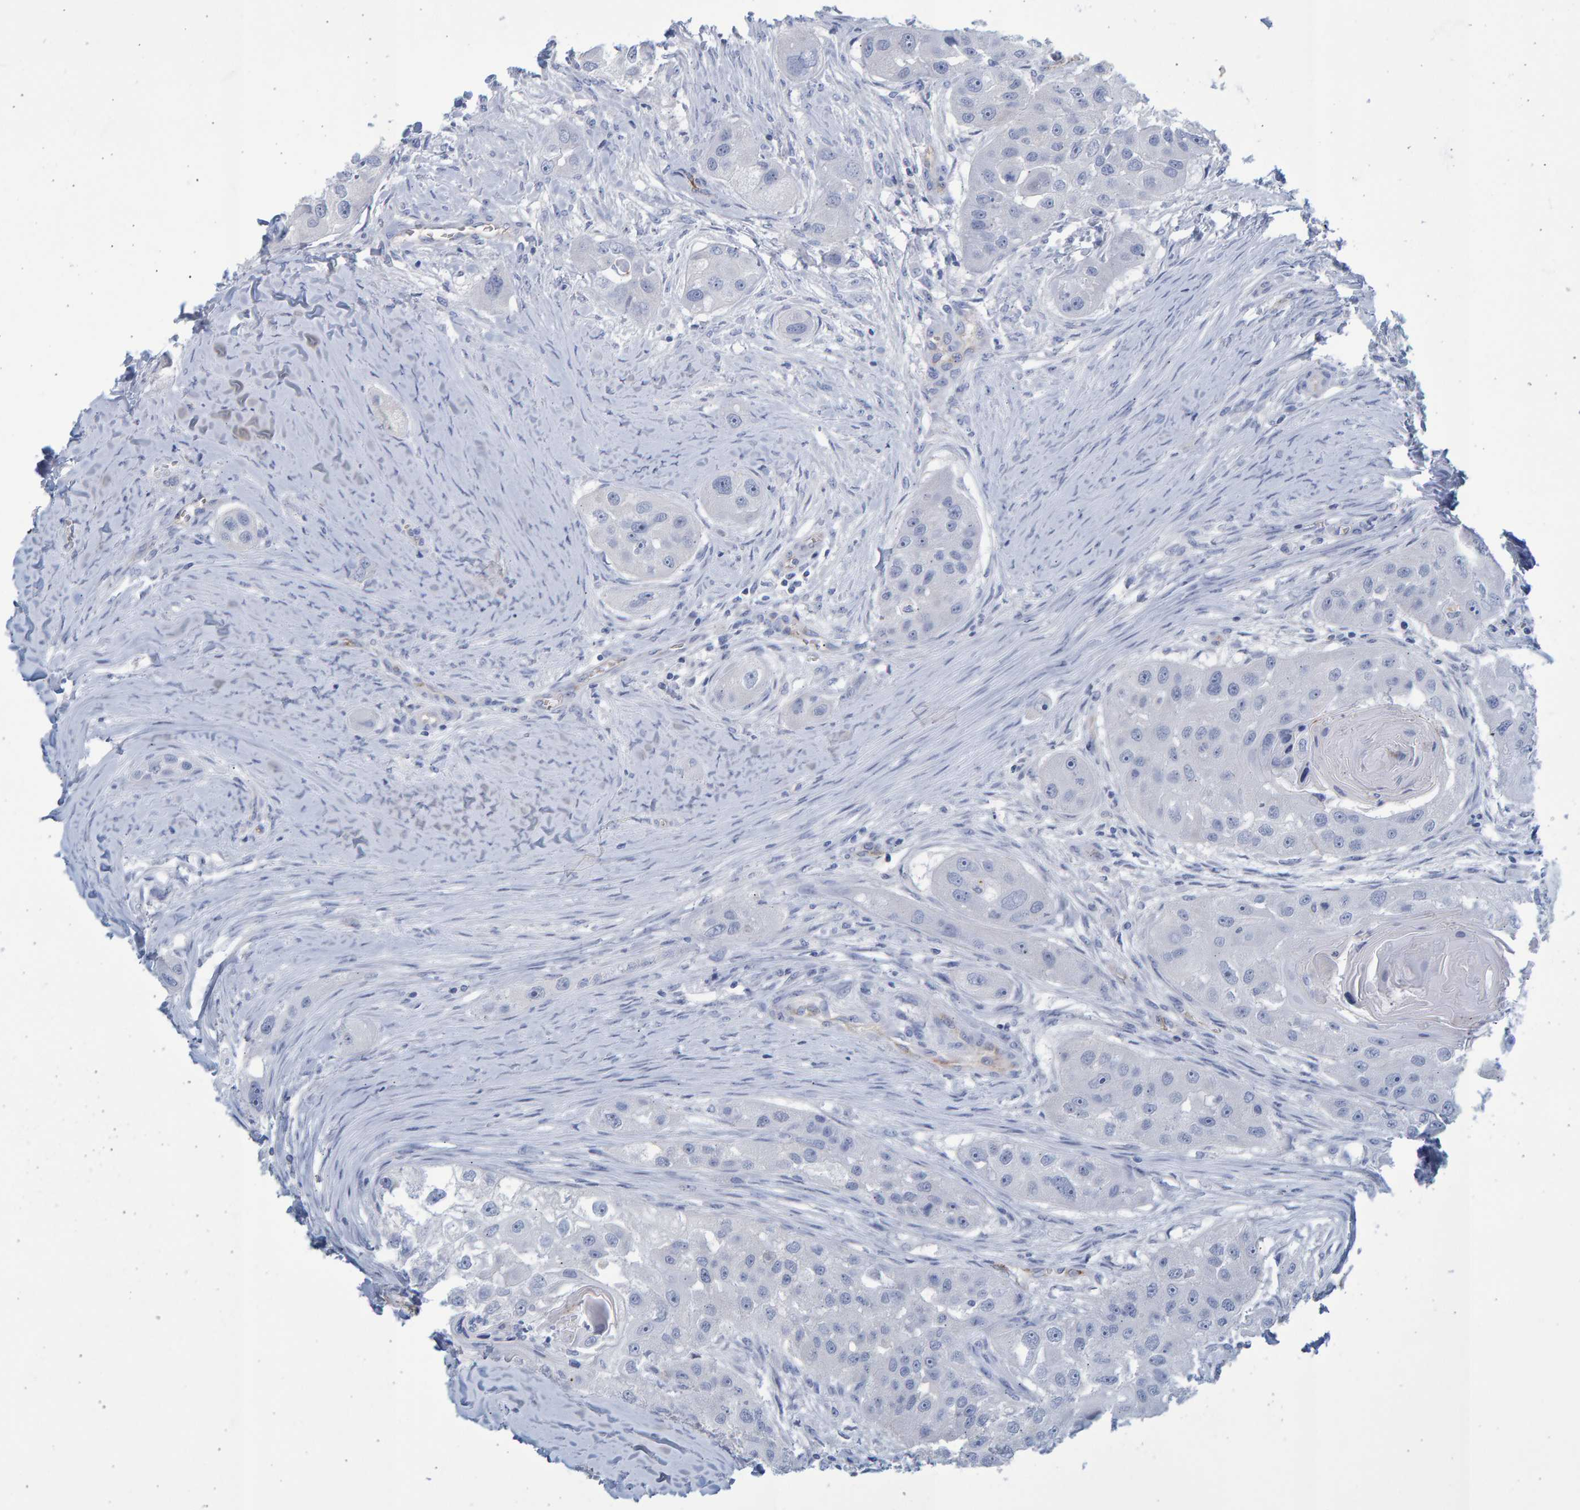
{"staining": {"intensity": "negative", "quantity": "none", "location": "none"}, "tissue": "head and neck cancer", "cell_type": "Tumor cells", "image_type": "cancer", "snomed": [{"axis": "morphology", "description": "Normal tissue, NOS"}, {"axis": "morphology", "description": "Squamous cell carcinoma, NOS"}, {"axis": "topography", "description": "Skeletal muscle"}, {"axis": "topography", "description": "Head-Neck"}], "caption": "This is an immunohistochemistry histopathology image of head and neck cancer (squamous cell carcinoma). There is no staining in tumor cells.", "gene": "SLC34A3", "patient": {"sex": "male", "age": 51}}